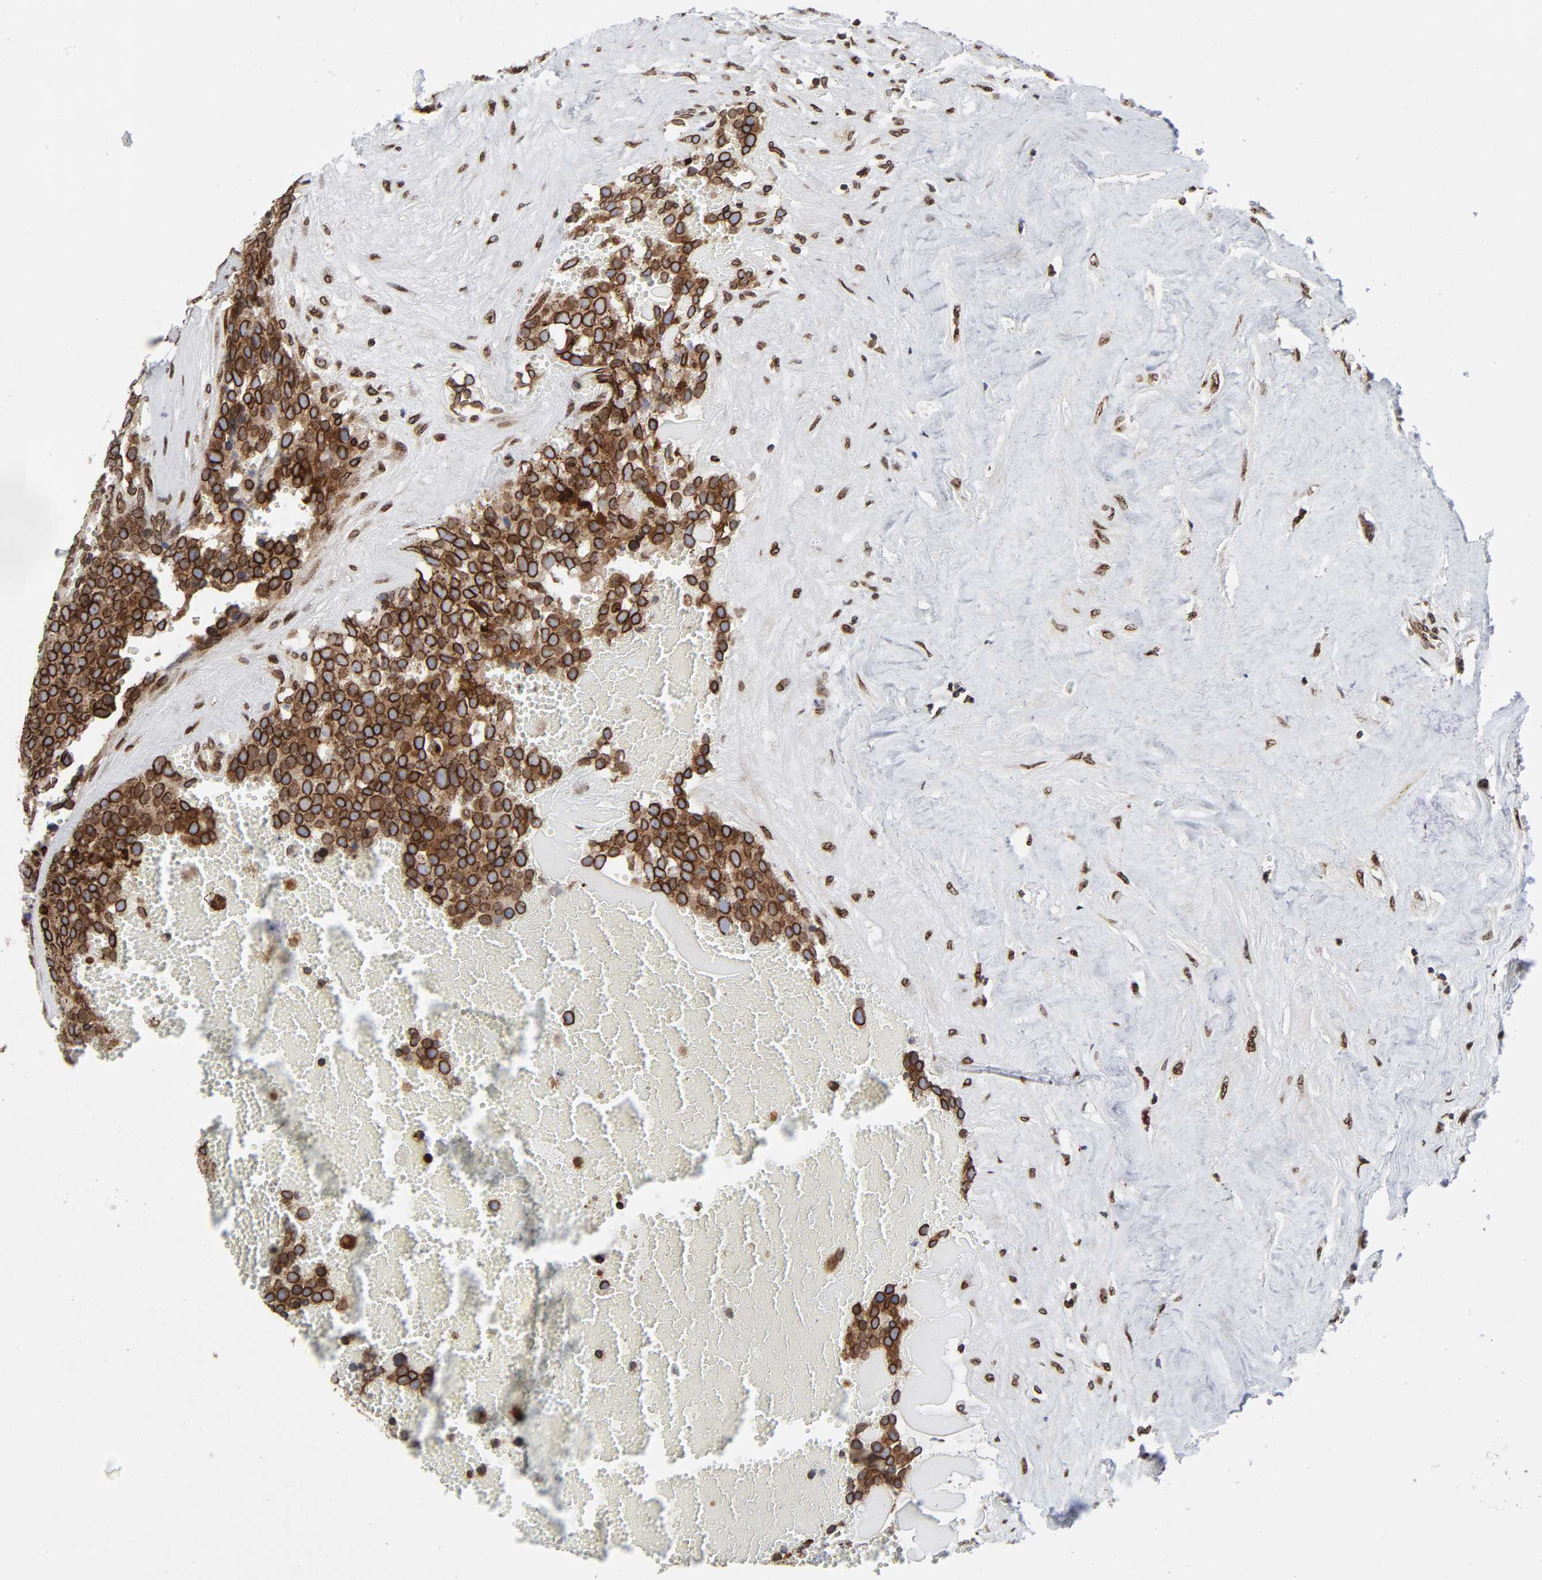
{"staining": {"intensity": "strong", "quantity": "25%-75%", "location": "cytoplasmic/membranous,nuclear"}, "tissue": "testis cancer", "cell_type": "Tumor cells", "image_type": "cancer", "snomed": [{"axis": "morphology", "description": "Seminoma, NOS"}, {"axis": "topography", "description": "Testis"}], "caption": "Seminoma (testis) tissue demonstrates strong cytoplasmic/membranous and nuclear staining in approximately 25%-75% of tumor cells", "gene": "RANGAP1", "patient": {"sex": "male", "age": 71}}